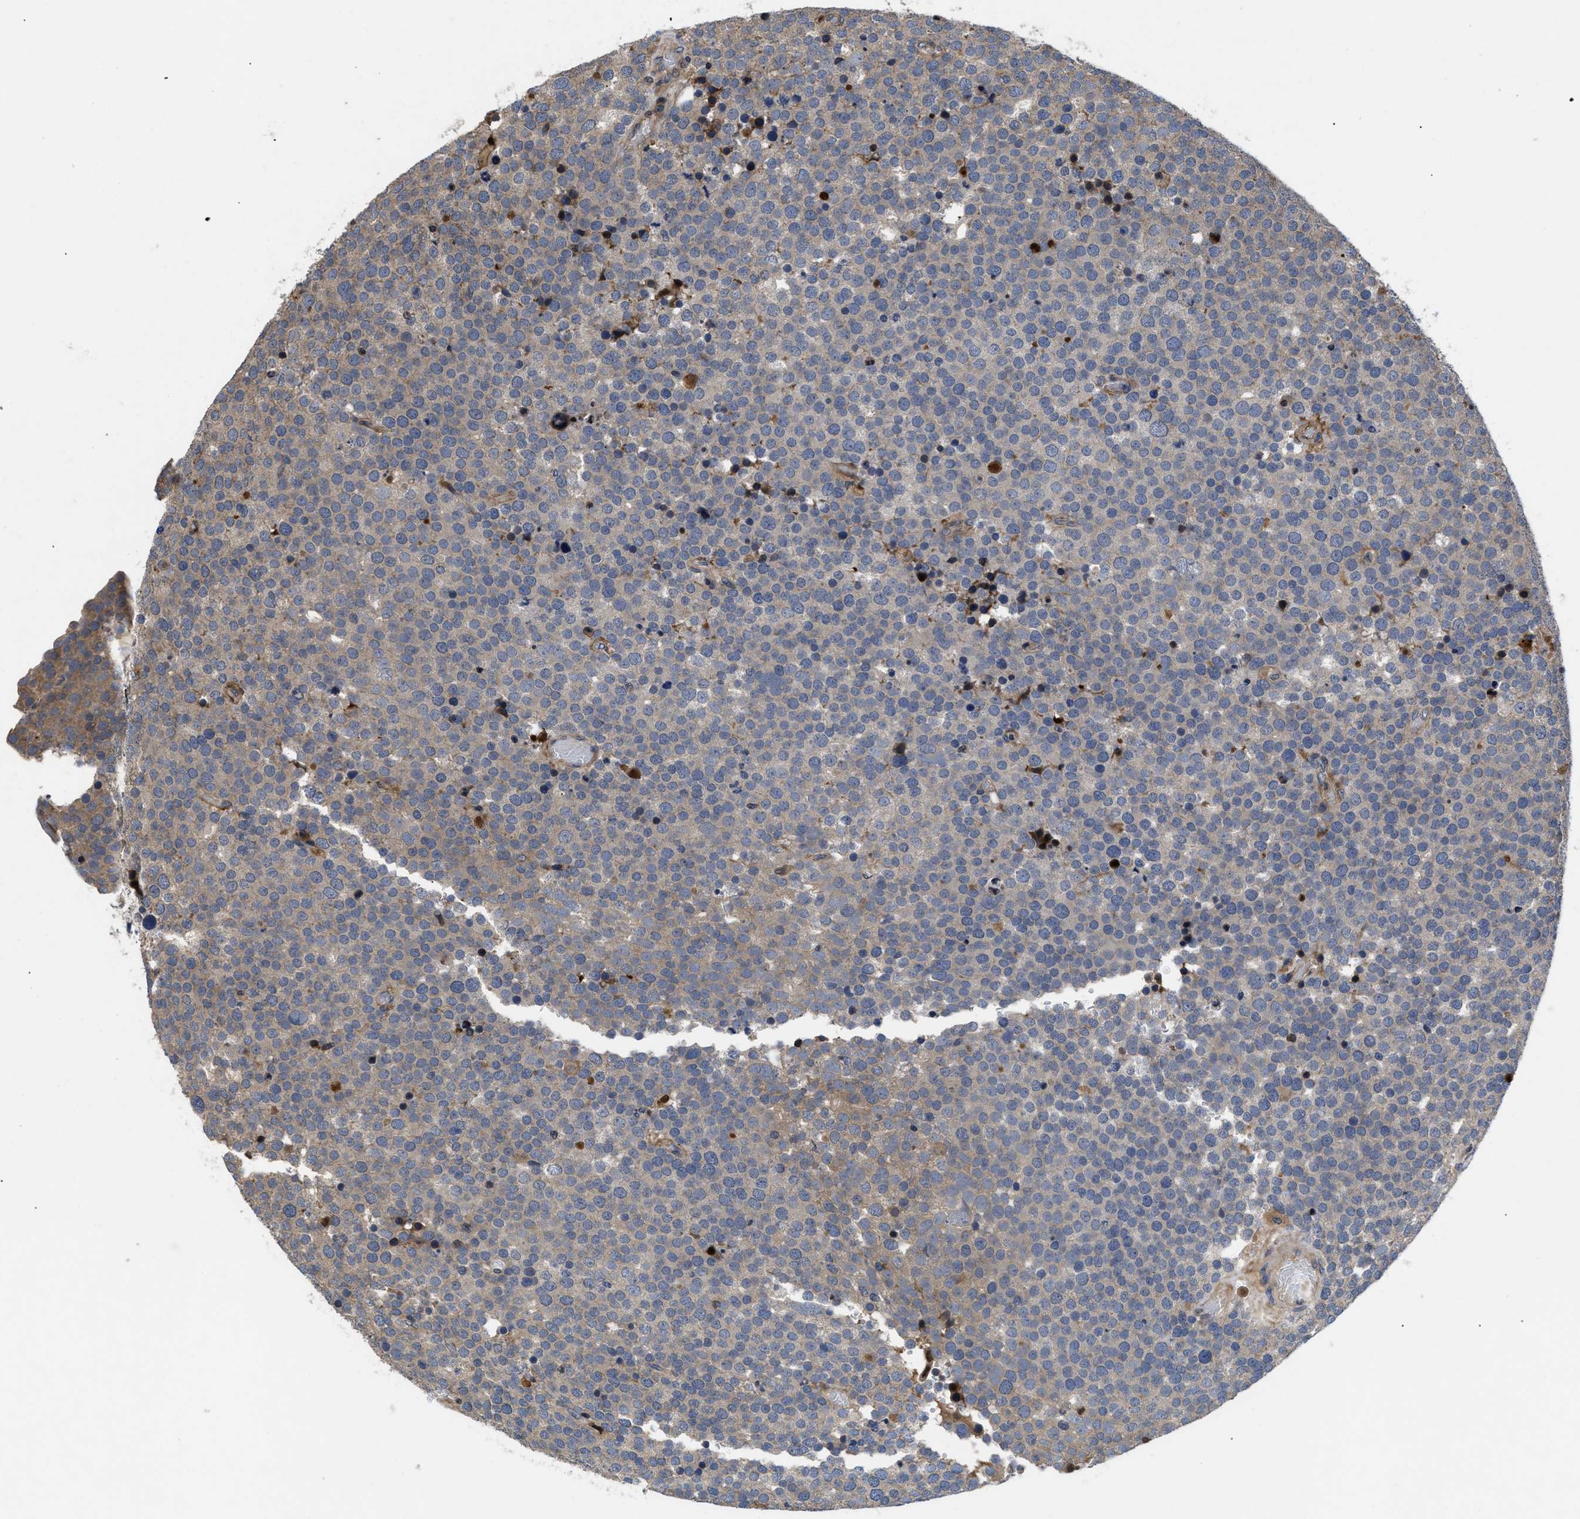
{"staining": {"intensity": "weak", "quantity": "<25%", "location": "cytoplasmic/membranous"}, "tissue": "testis cancer", "cell_type": "Tumor cells", "image_type": "cancer", "snomed": [{"axis": "morphology", "description": "Normal tissue, NOS"}, {"axis": "morphology", "description": "Seminoma, NOS"}, {"axis": "topography", "description": "Testis"}], "caption": "High magnification brightfield microscopy of testis seminoma stained with DAB (brown) and counterstained with hematoxylin (blue): tumor cells show no significant positivity.", "gene": "FAM200A", "patient": {"sex": "male", "age": 71}}